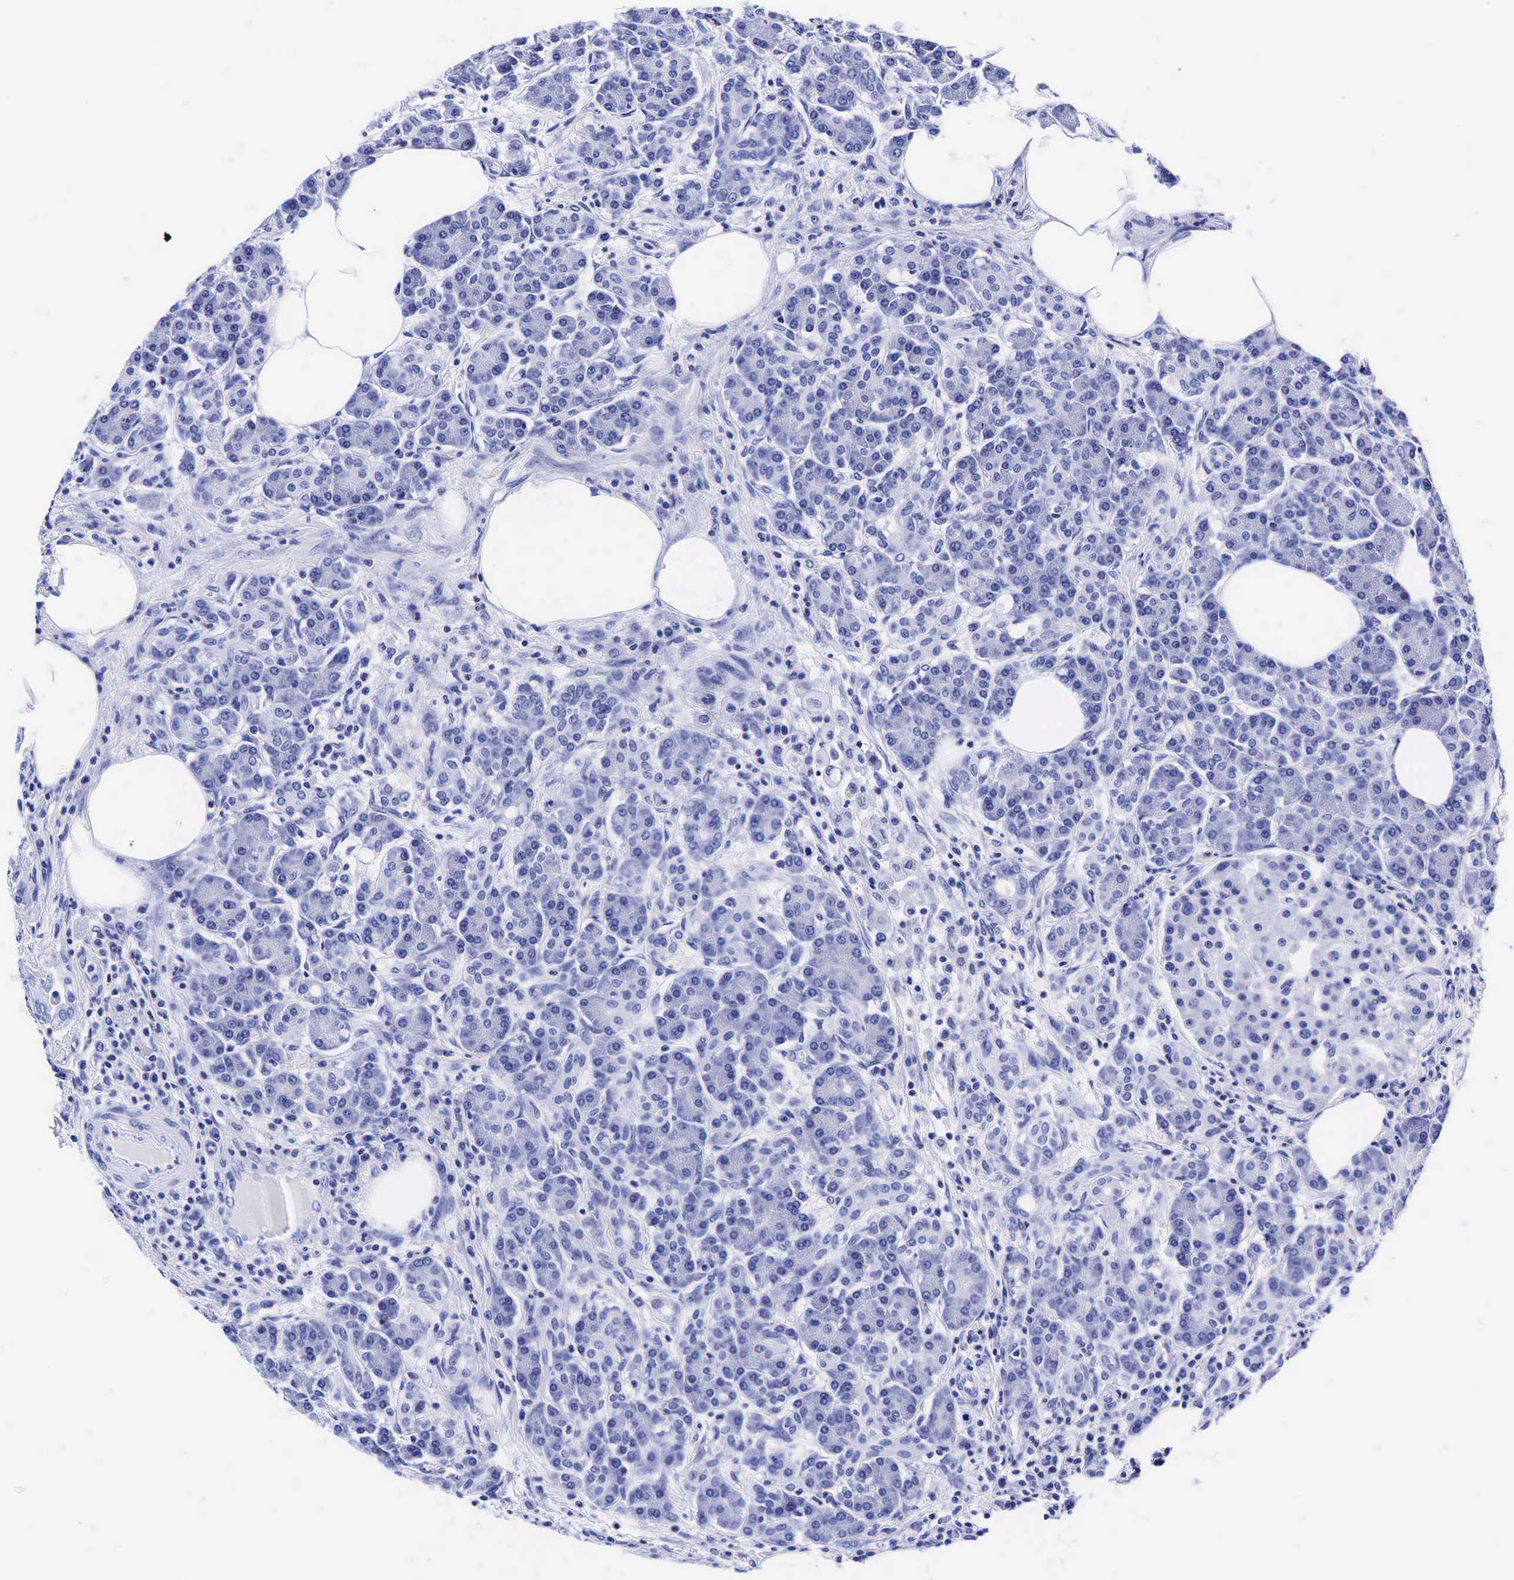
{"staining": {"intensity": "negative", "quantity": "none", "location": "none"}, "tissue": "pancreas", "cell_type": "Exocrine glandular cells", "image_type": "normal", "snomed": [{"axis": "morphology", "description": "Normal tissue, NOS"}, {"axis": "topography", "description": "Pancreas"}], "caption": "High power microscopy histopathology image of an immunohistochemistry (IHC) image of benign pancreas, revealing no significant staining in exocrine glandular cells. The staining is performed using DAB brown chromogen with nuclei counter-stained in using hematoxylin.", "gene": "GAST", "patient": {"sex": "female", "age": 73}}